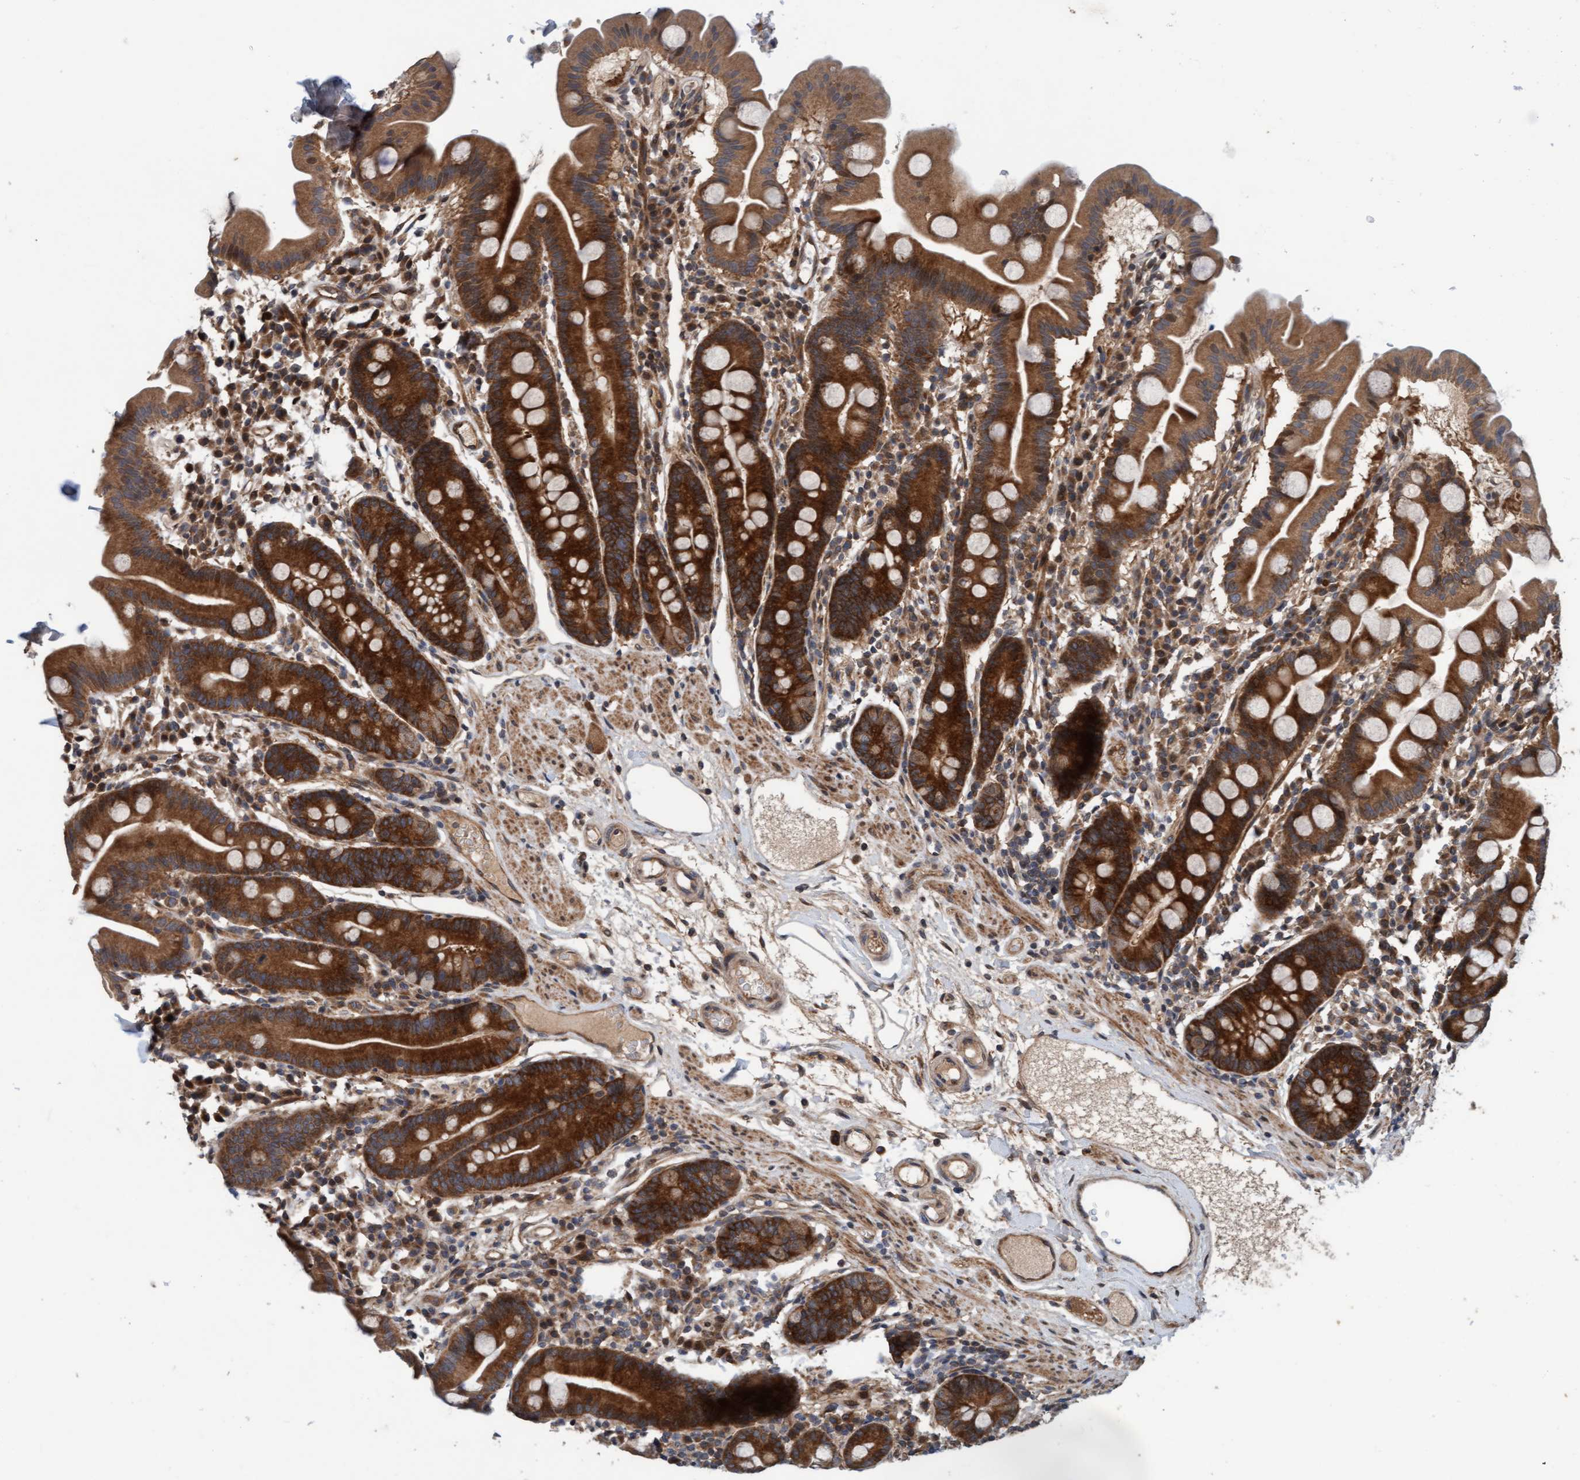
{"staining": {"intensity": "strong", "quantity": ">75%", "location": "cytoplasmic/membranous"}, "tissue": "duodenum", "cell_type": "Glandular cells", "image_type": "normal", "snomed": [{"axis": "morphology", "description": "Normal tissue, NOS"}, {"axis": "topography", "description": "Duodenum"}], "caption": "Protein staining of normal duodenum demonstrates strong cytoplasmic/membranous positivity in about >75% of glandular cells.", "gene": "MLXIP", "patient": {"sex": "male", "age": 50}}